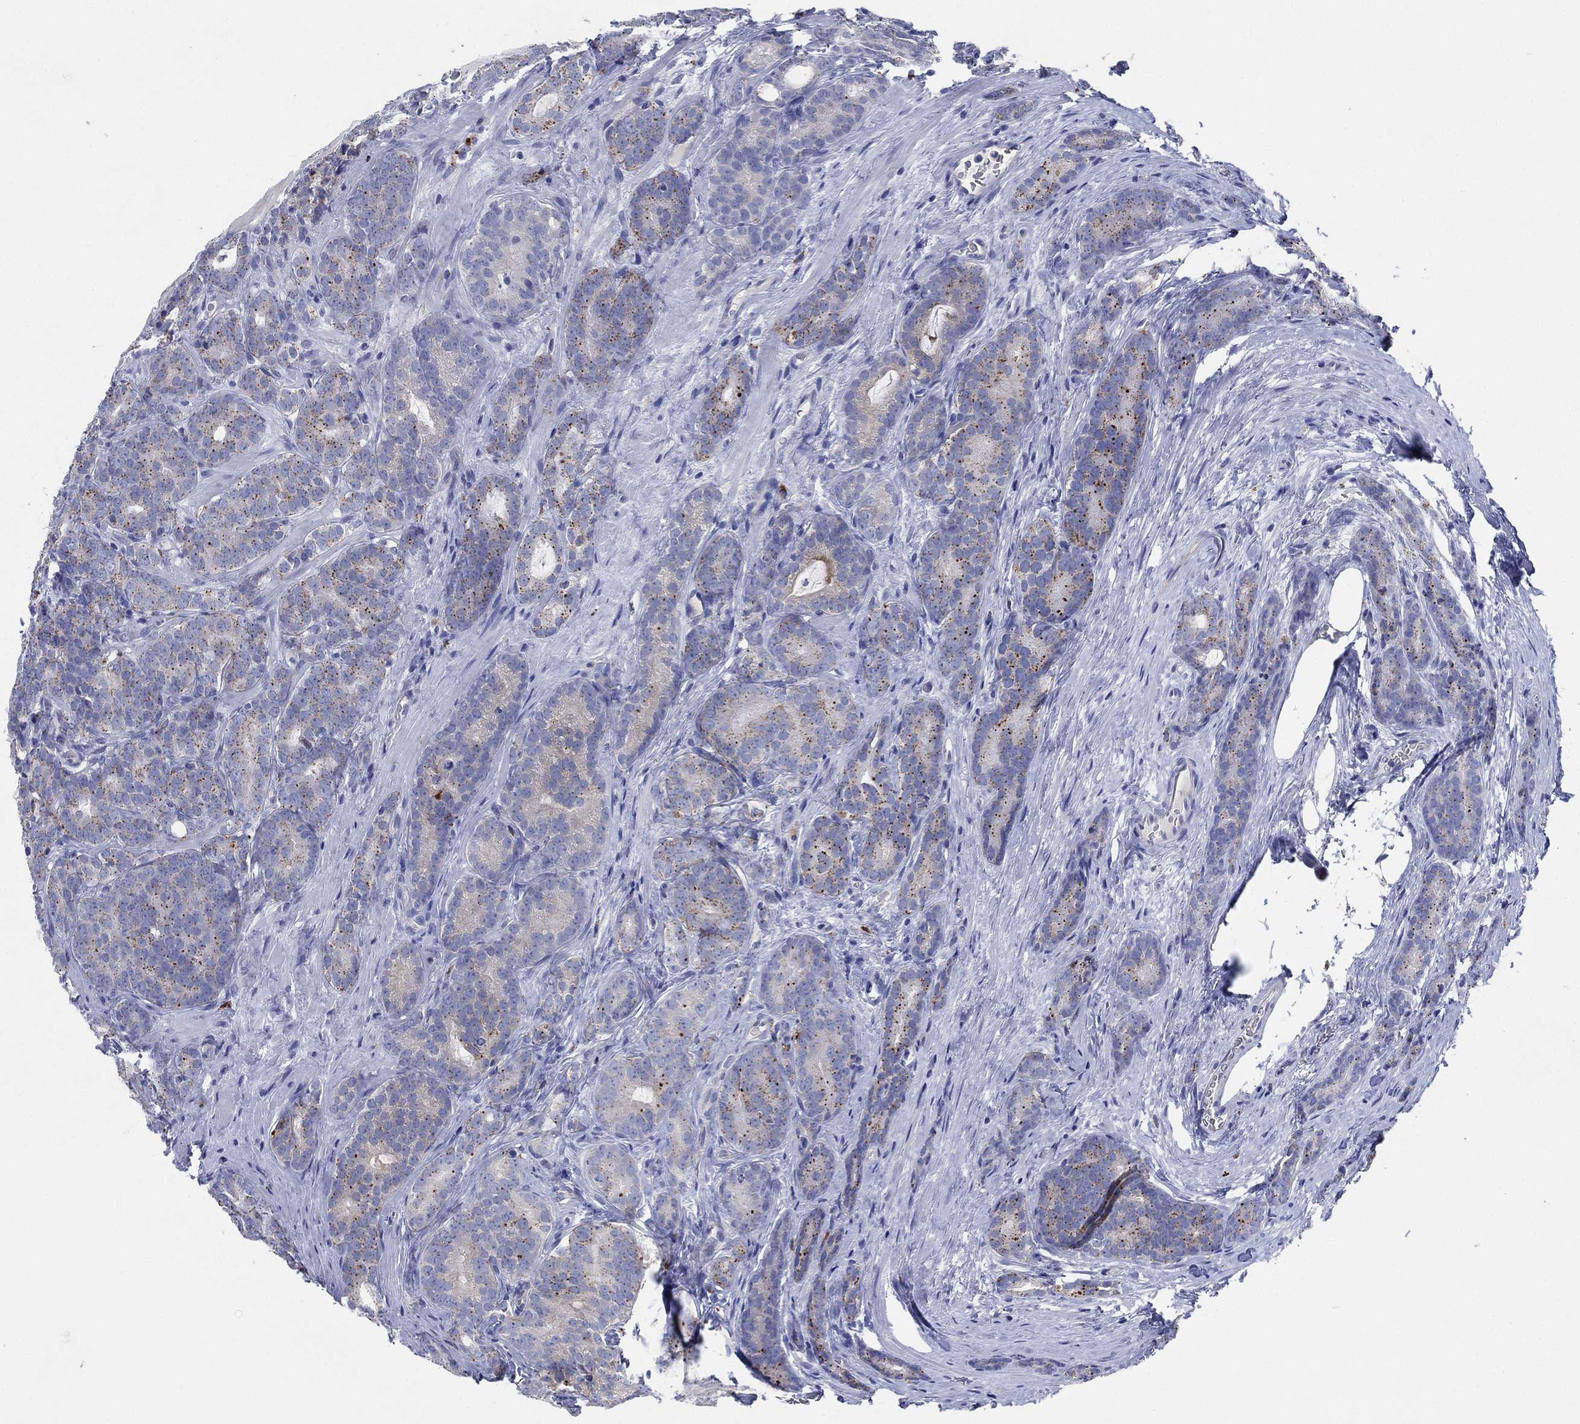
{"staining": {"intensity": "weak", "quantity": "25%-75%", "location": "cytoplasmic/membranous"}, "tissue": "prostate cancer", "cell_type": "Tumor cells", "image_type": "cancer", "snomed": [{"axis": "morphology", "description": "Adenocarcinoma, NOS"}, {"axis": "topography", "description": "Prostate"}], "caption": "DAB (3,3'-diaminobenzidine) immunohistochemical staining of human prostate cancer exhibits weak cytoplasmic/membranous protein expression in about 25%-75% of tumor cells.", "gene": "GALNS", "patient": {"sex": "male", "age": 71}}